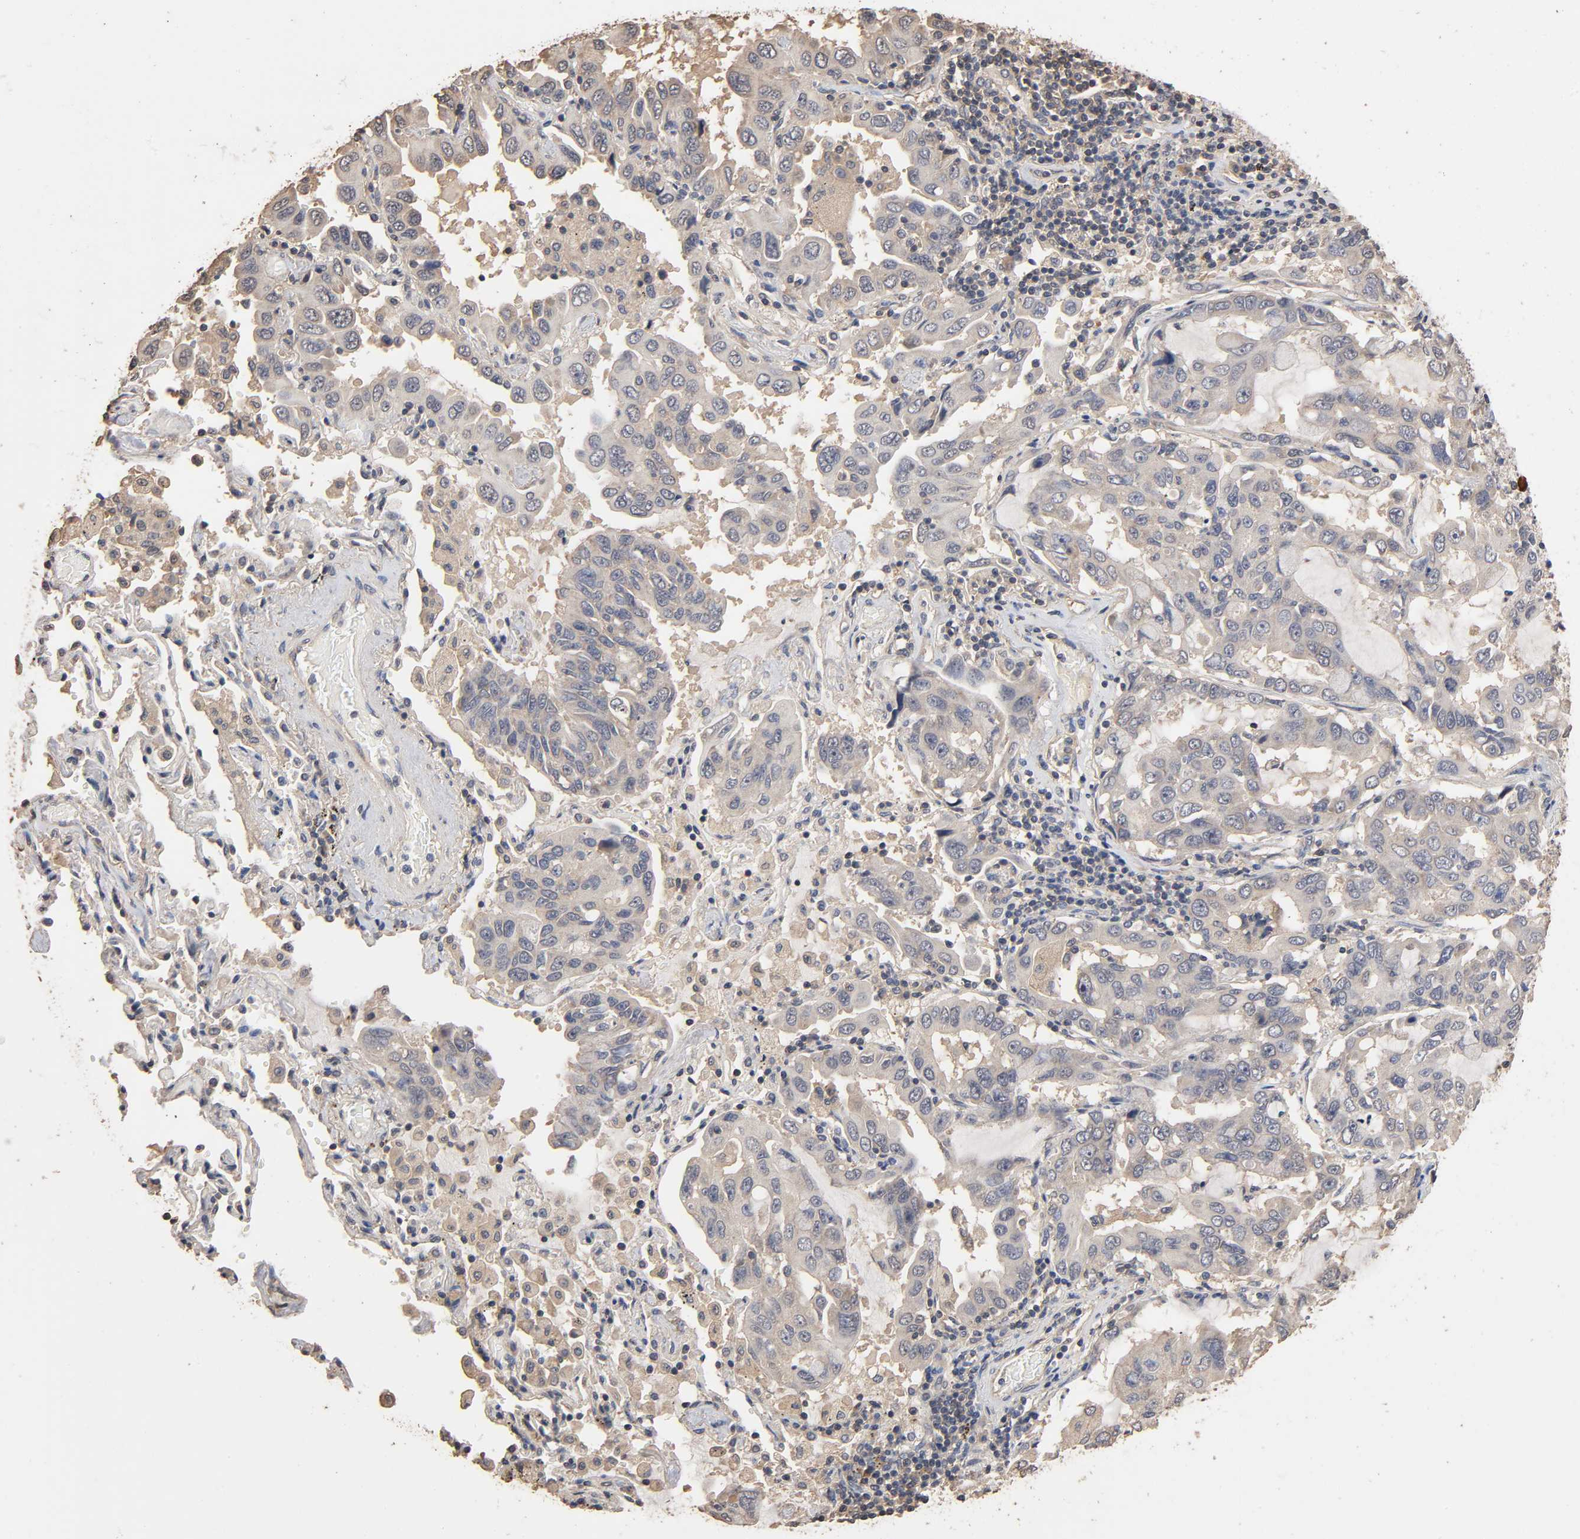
{"staining": {"intensity": "negative", "quantity": "none", "location": "none"}, "tissue": "lung cancer", "cell_type": "Tumor cells", "image_type": "cancer", "snomed": [{"axis": "morphology", "description": "Adenocarcinoma, NOS"}, {"axis": "topography", "description": "Lung"}], "caption": "Image shows no protein staining in tumor cells of lung cancer tissue.", "gene": "ARHGEF7", "patient": {"sex": "male", "age": 64}}